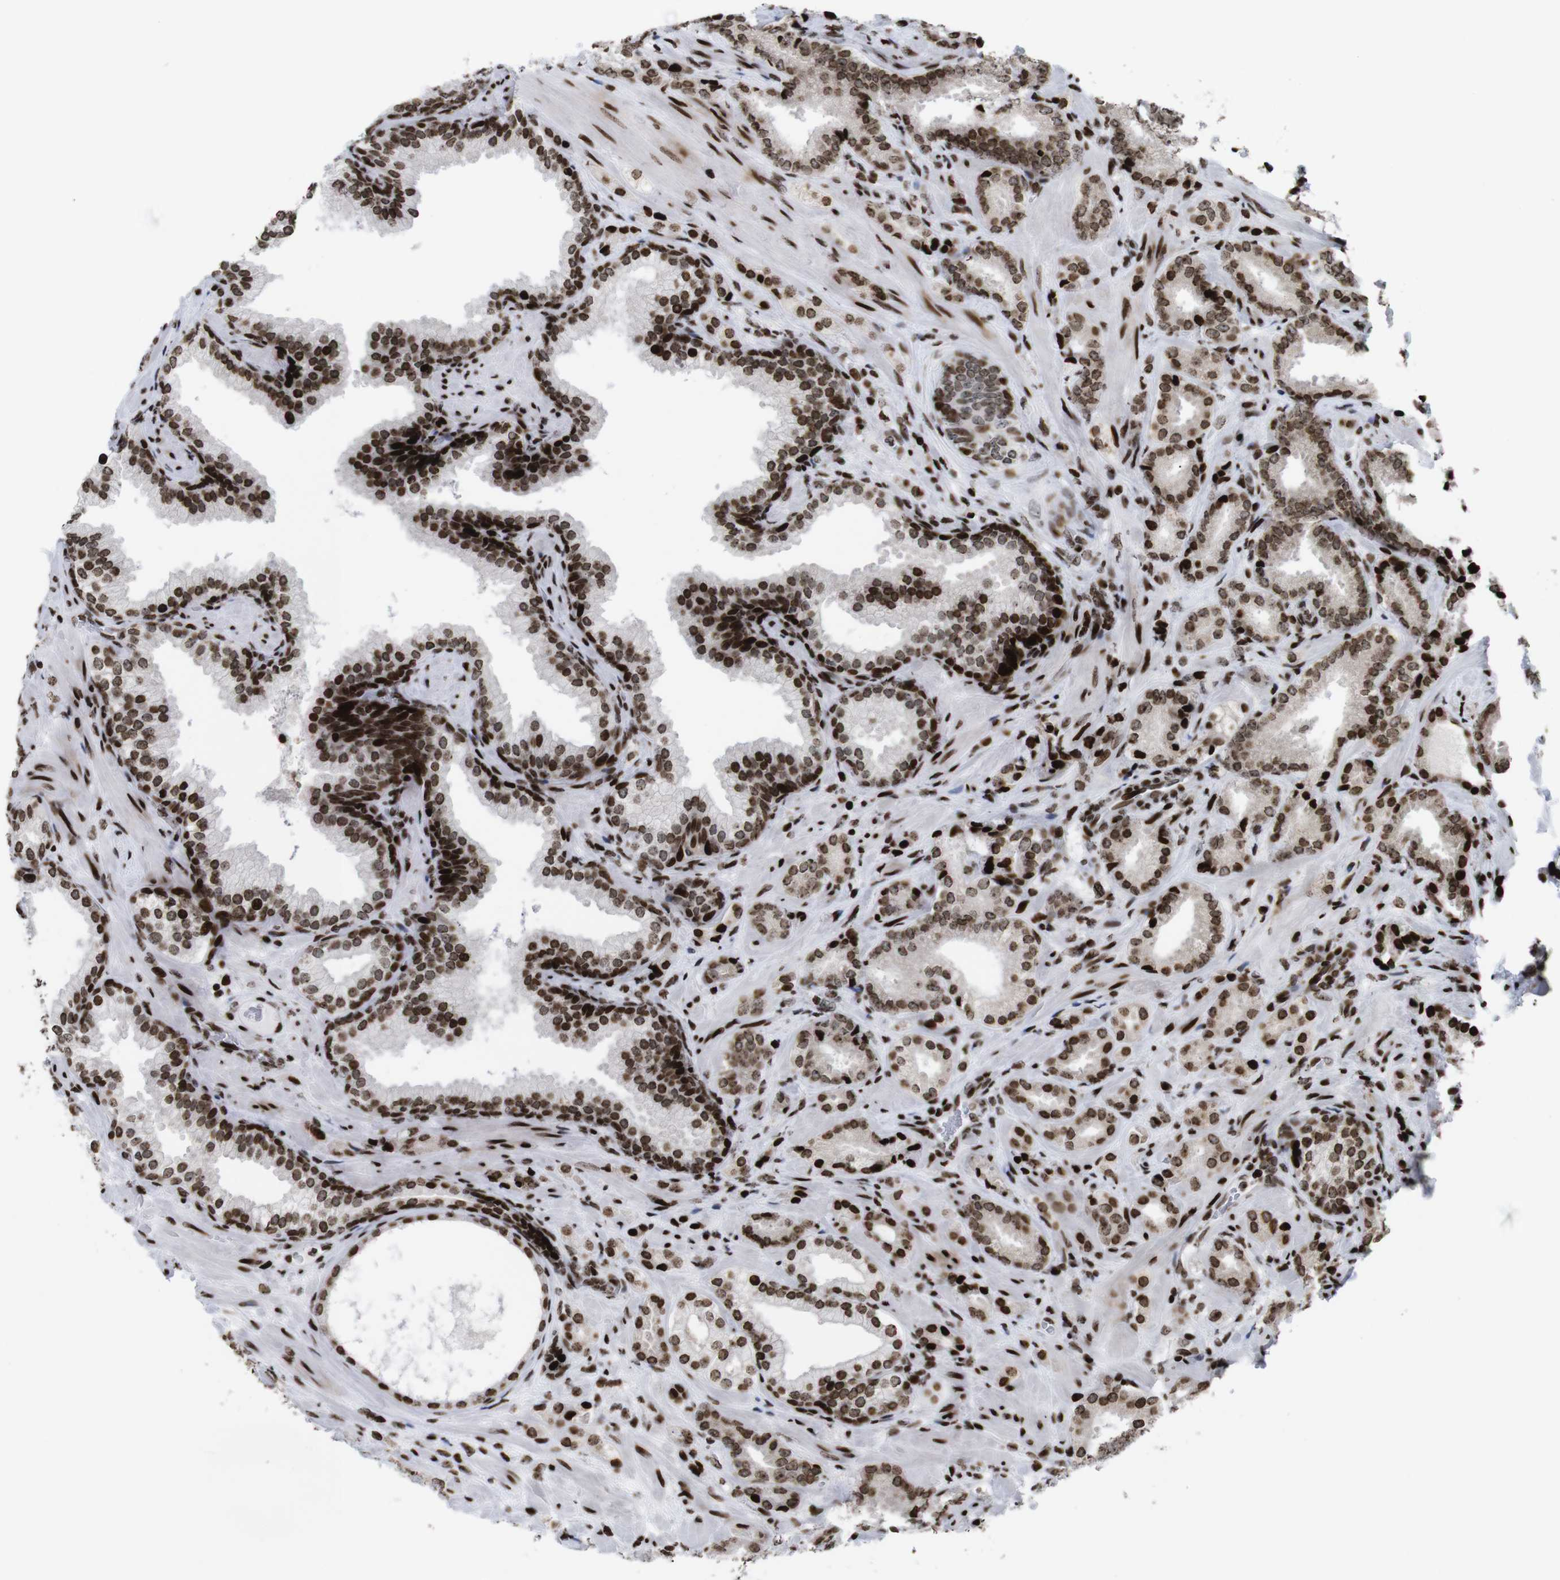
{"staining": {"intensity": "strong", "quantity": ">75%", "location": "nuclear"}, "tissue": "prostate cancer", "cell_type": "Tumor cells", "image_type": "cancer", "snomed": [{"axis": "morphology", "description": "Adenocarcinoma, High grade"}, {"axis": "topography", "description": "Prostate"}], "caption": "High-magnification brightfield microscopy of prostate cancer (adenocarcinoma (high-grade)) stained with DAB (3,3'-diaminobenzidine) (brown) and counterstained with hematoxylin (blue). tumor cells exhibit strong nuclear staining is appreciated in about>75% of cells.", "gene": "H1-4", "patient": {"sex": "male", "age": 64}}